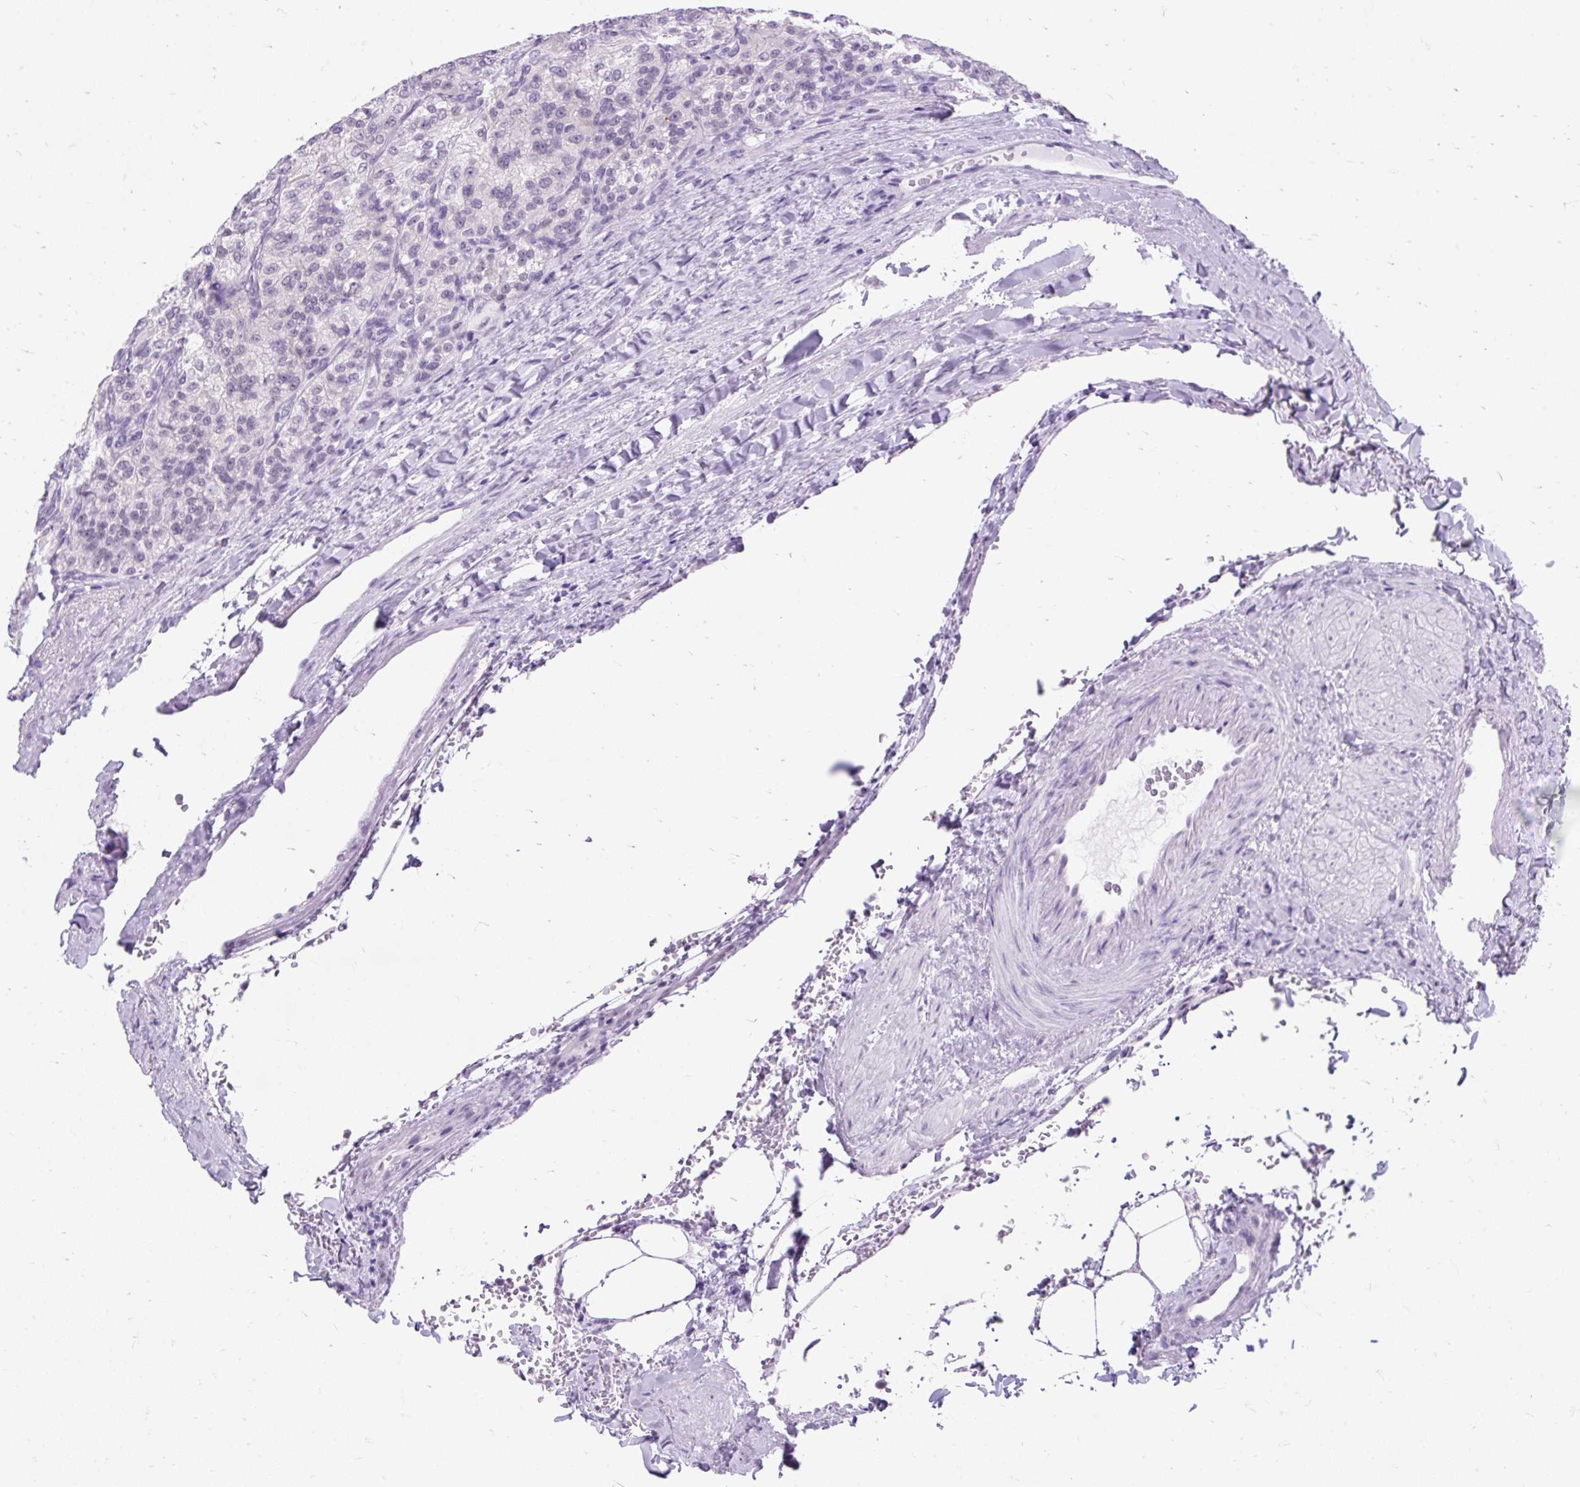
{"staining": {"intensity": "negative", "quantity": "none", "location": "none"}, "tissue": "renal cancer", "cell_type": "Tumor cells", "image_type": "cancer", "snomed": [{"axis": "morphology", "description": "Adenocarcinoma, NOS"}, {"axis": "topography", "description": "Kidney"}], "caption": "There is no significant expression in tumor cells of adenocarcinoma (renal).", "gene": "SCGB1A1", "patient": {"sex": "female", "age": 63}}